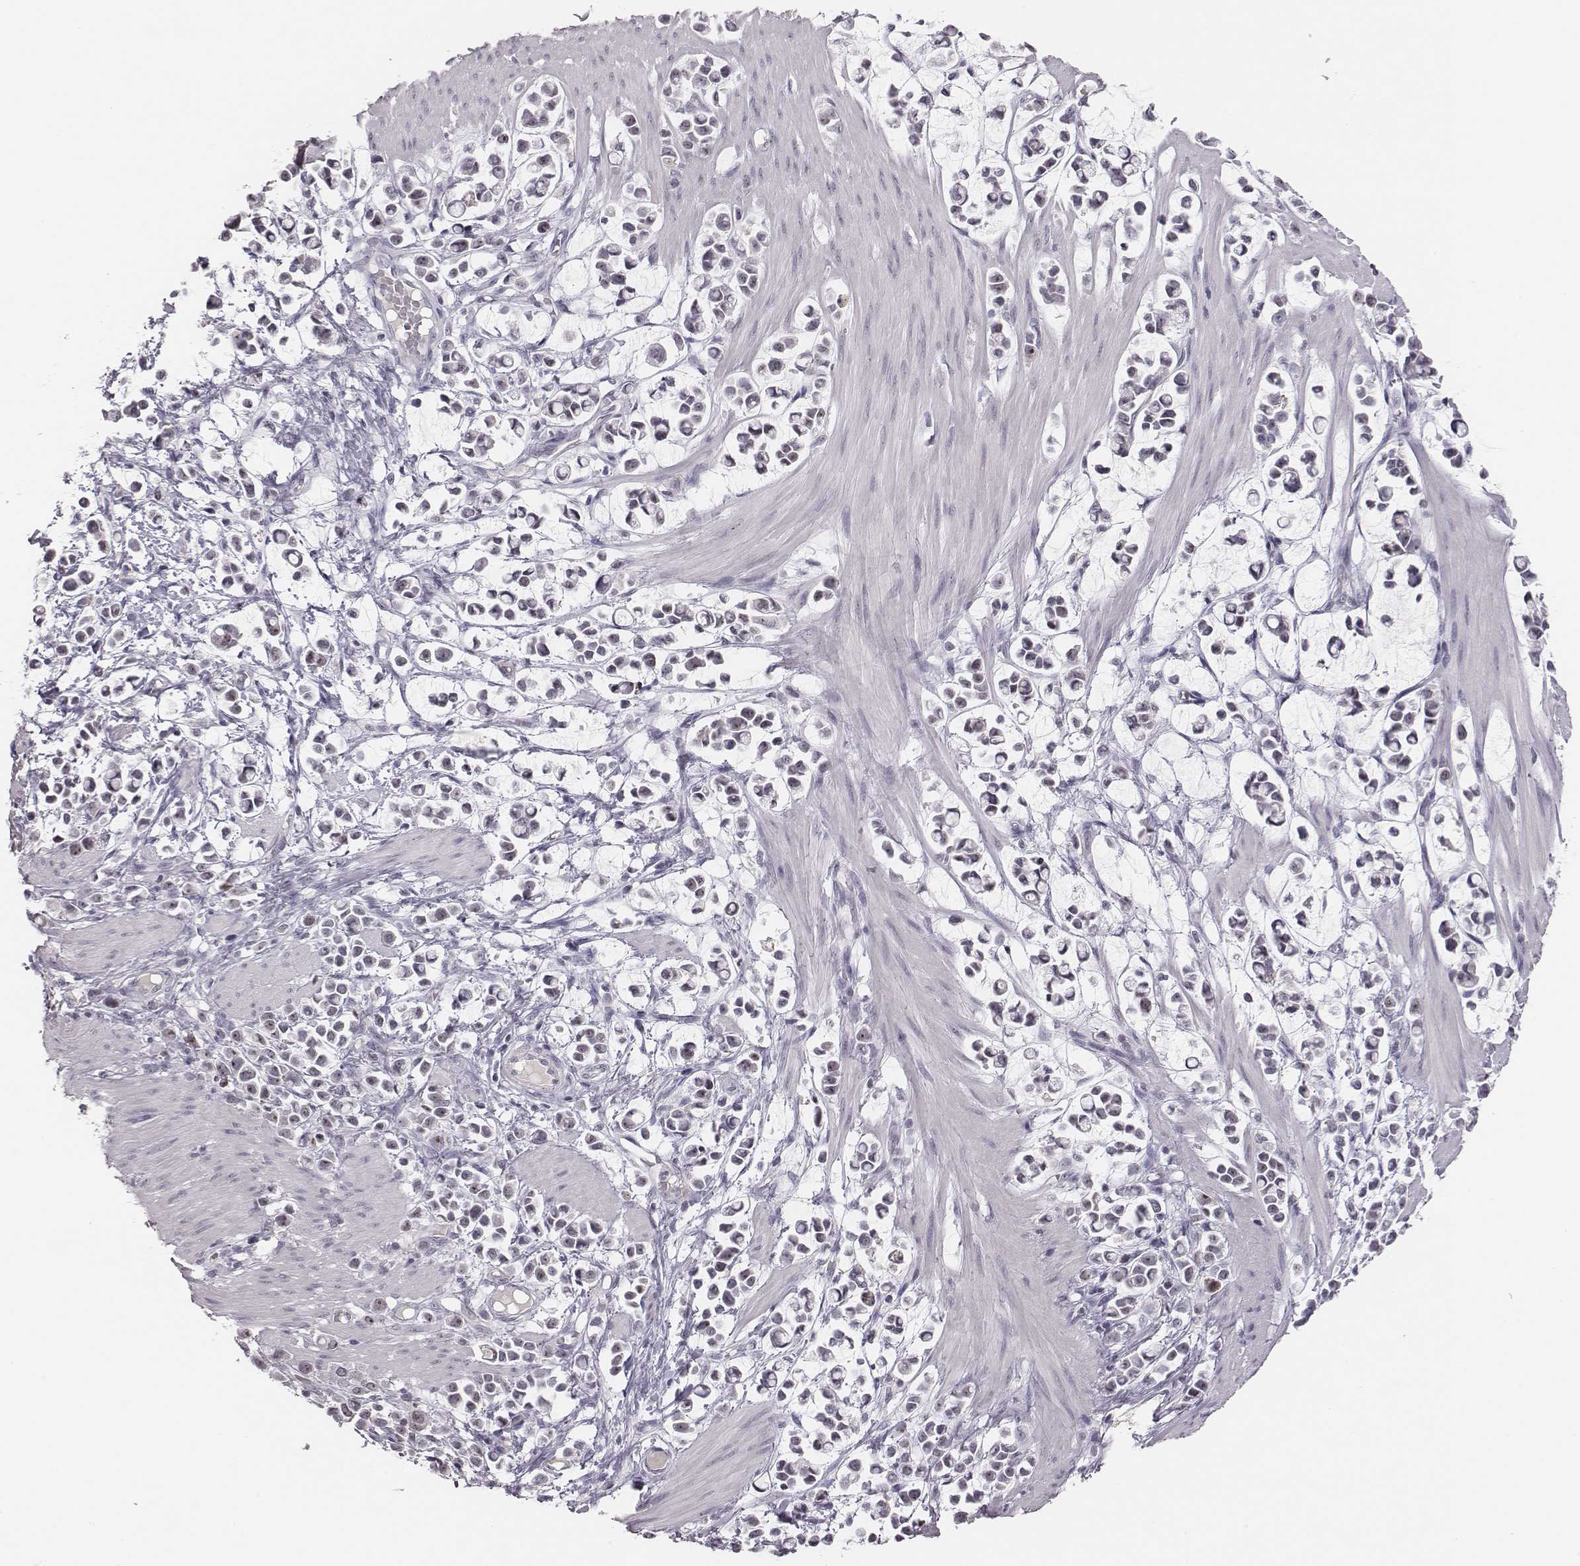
{"staining": {"intensity": "negative", "quantity": "none", "location": "none"}, "tissue": "stomach cancer", "cell_type": "Tumor cells", "image_type": "cancer", "snomed": [{"axis": "morphology", "description": "Adenocarcinoma, NOS"}, {"axis": "topography", "description": "Stomach"}], "caption": "Tumor cells are negative for protein expression in human stomach cancer.", "gene": "NIFK", "patient": {"sex": "male", "age": 82}}